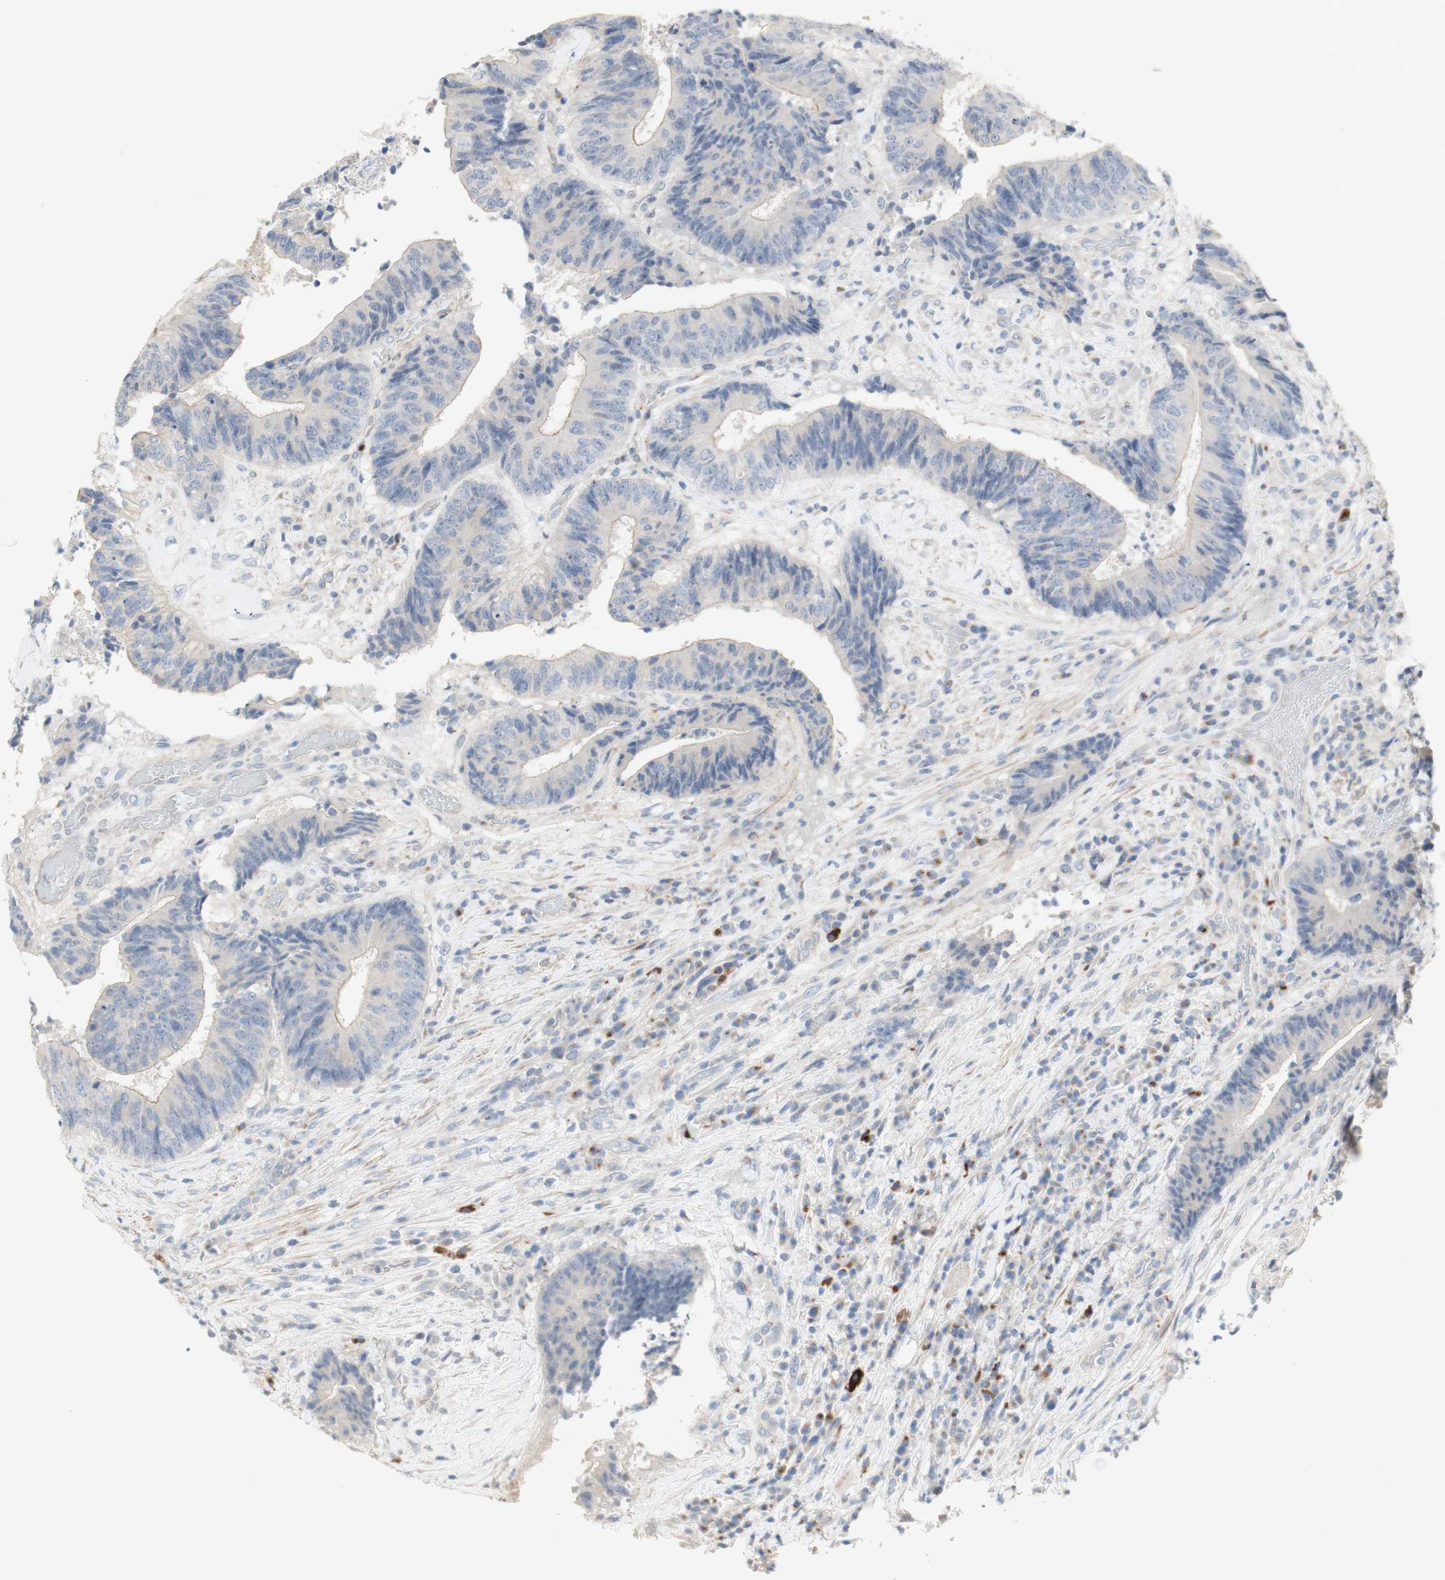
{"staining": {"intensity": "weak", "quantity": "25%-75%", "location": "cytoplasmic/membranous"}, "tissue": "colorectal cancer", "cell_type": "Tumor cells", "image_type": "cancer", "snomed": [{"axis": "morphology", "description": "Adenocarcinoma, NOS"}, {"axis": "topography", "description": "Rectum"}], "caption": "Colorectal cancer stained with a brown dye demonstrates weak cytoplasmic/membranous positive staining in about 25%-75% of tumor cells.", "gene": "MANEA", "patient": {"sex": "male", "age": 72}}